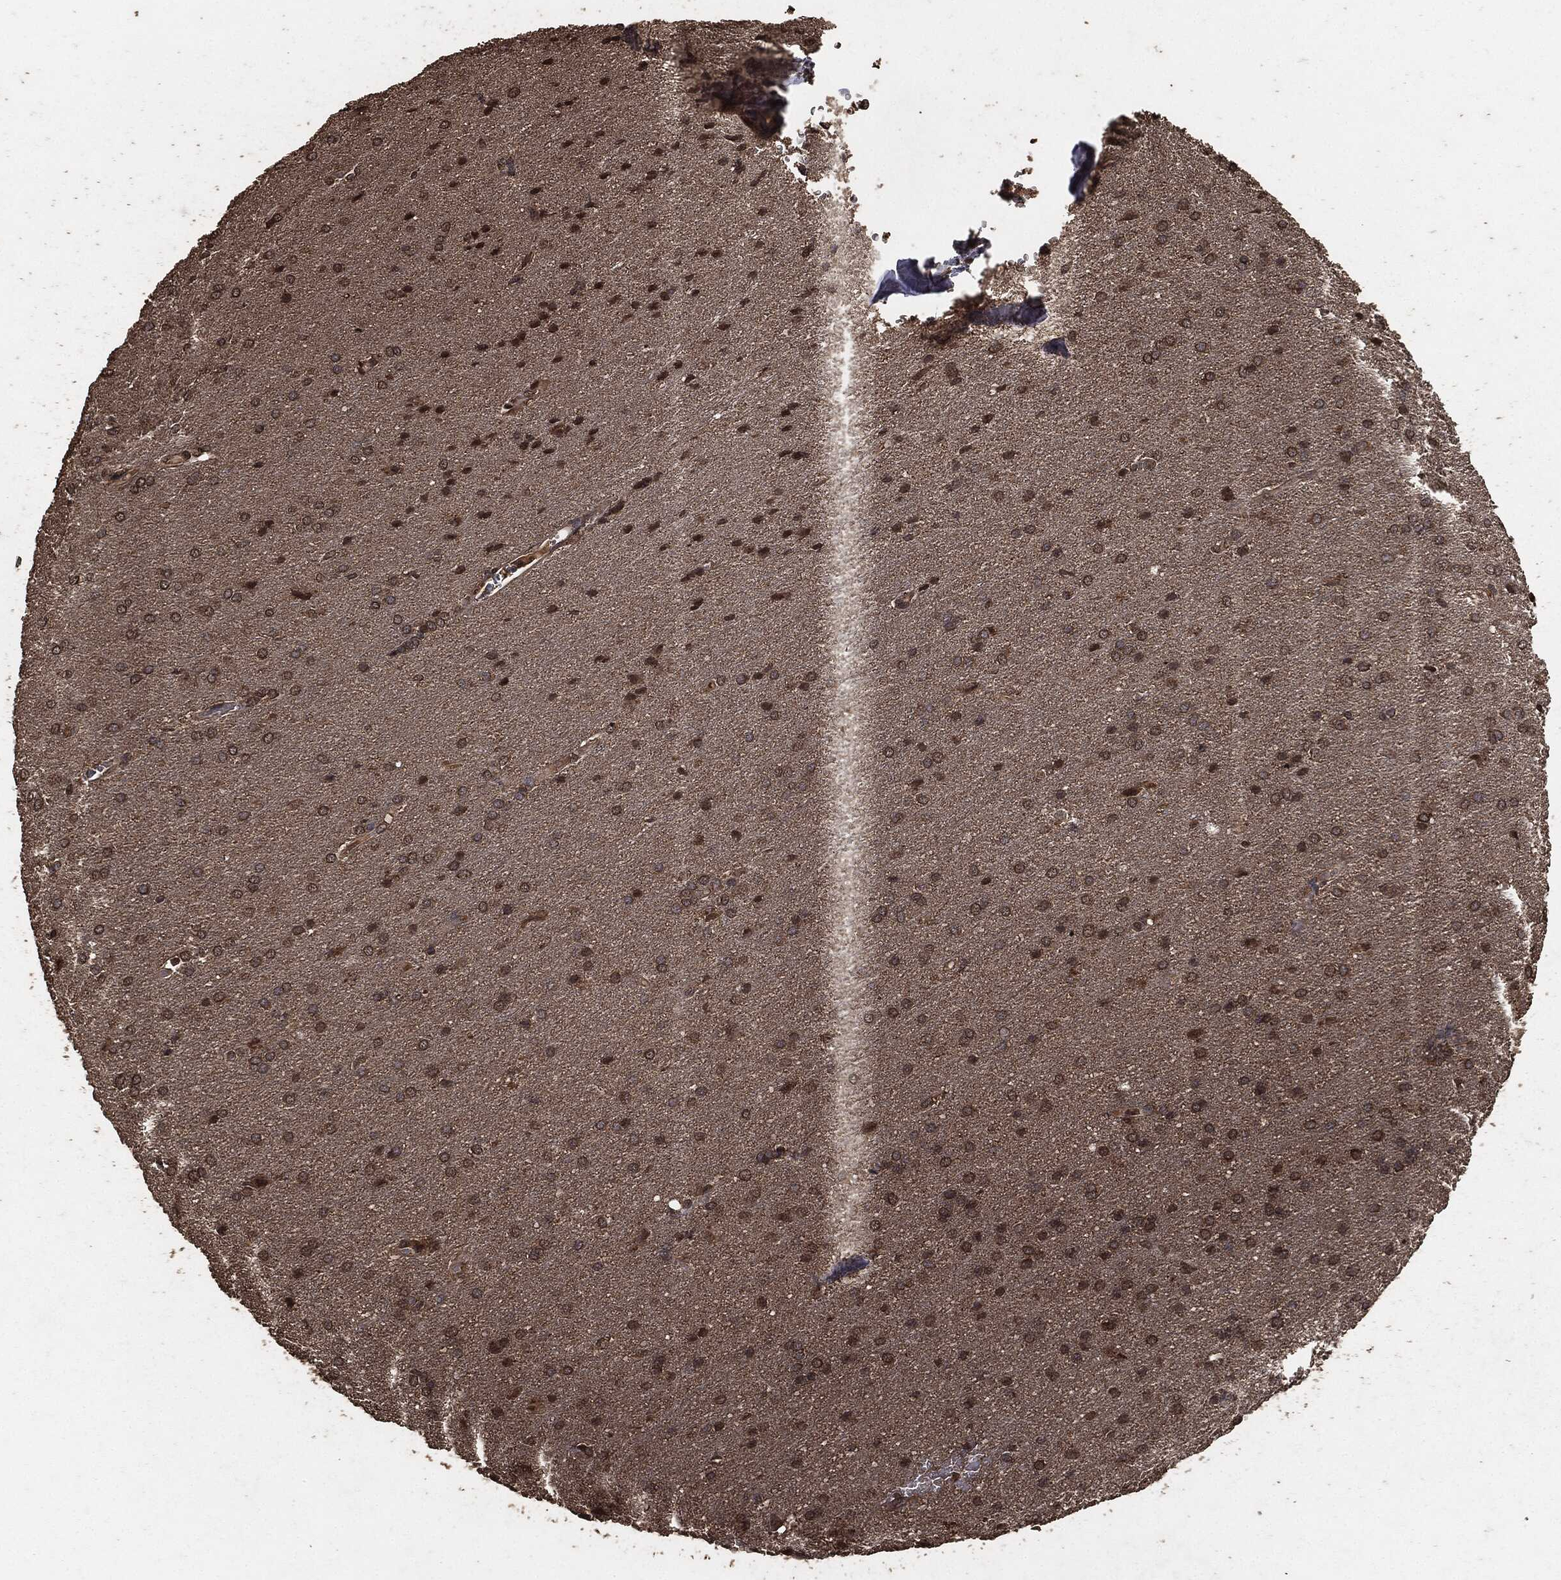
{"staining": {"intensity": "moderate", "quantity": ">75%", "location": "cytoplasmic/membranous"}, "tissue": "glioma", "cell_type": "Tumor cells", "image_type": "cancer", "snomed": [{"axis": "morphology", "description": "Glioma, malignant, Low grade"}, {"axis": "topography", "description": "Brain"}], "caption": "Malignant low-grade glioma was stained to show a protein in brown. There is medium levels of moderate cytoplasmic/membranous expression in about >75% of tumor cells.", "gene": "AKT1S1", "patient": {"sex": "female", "age": 32}}